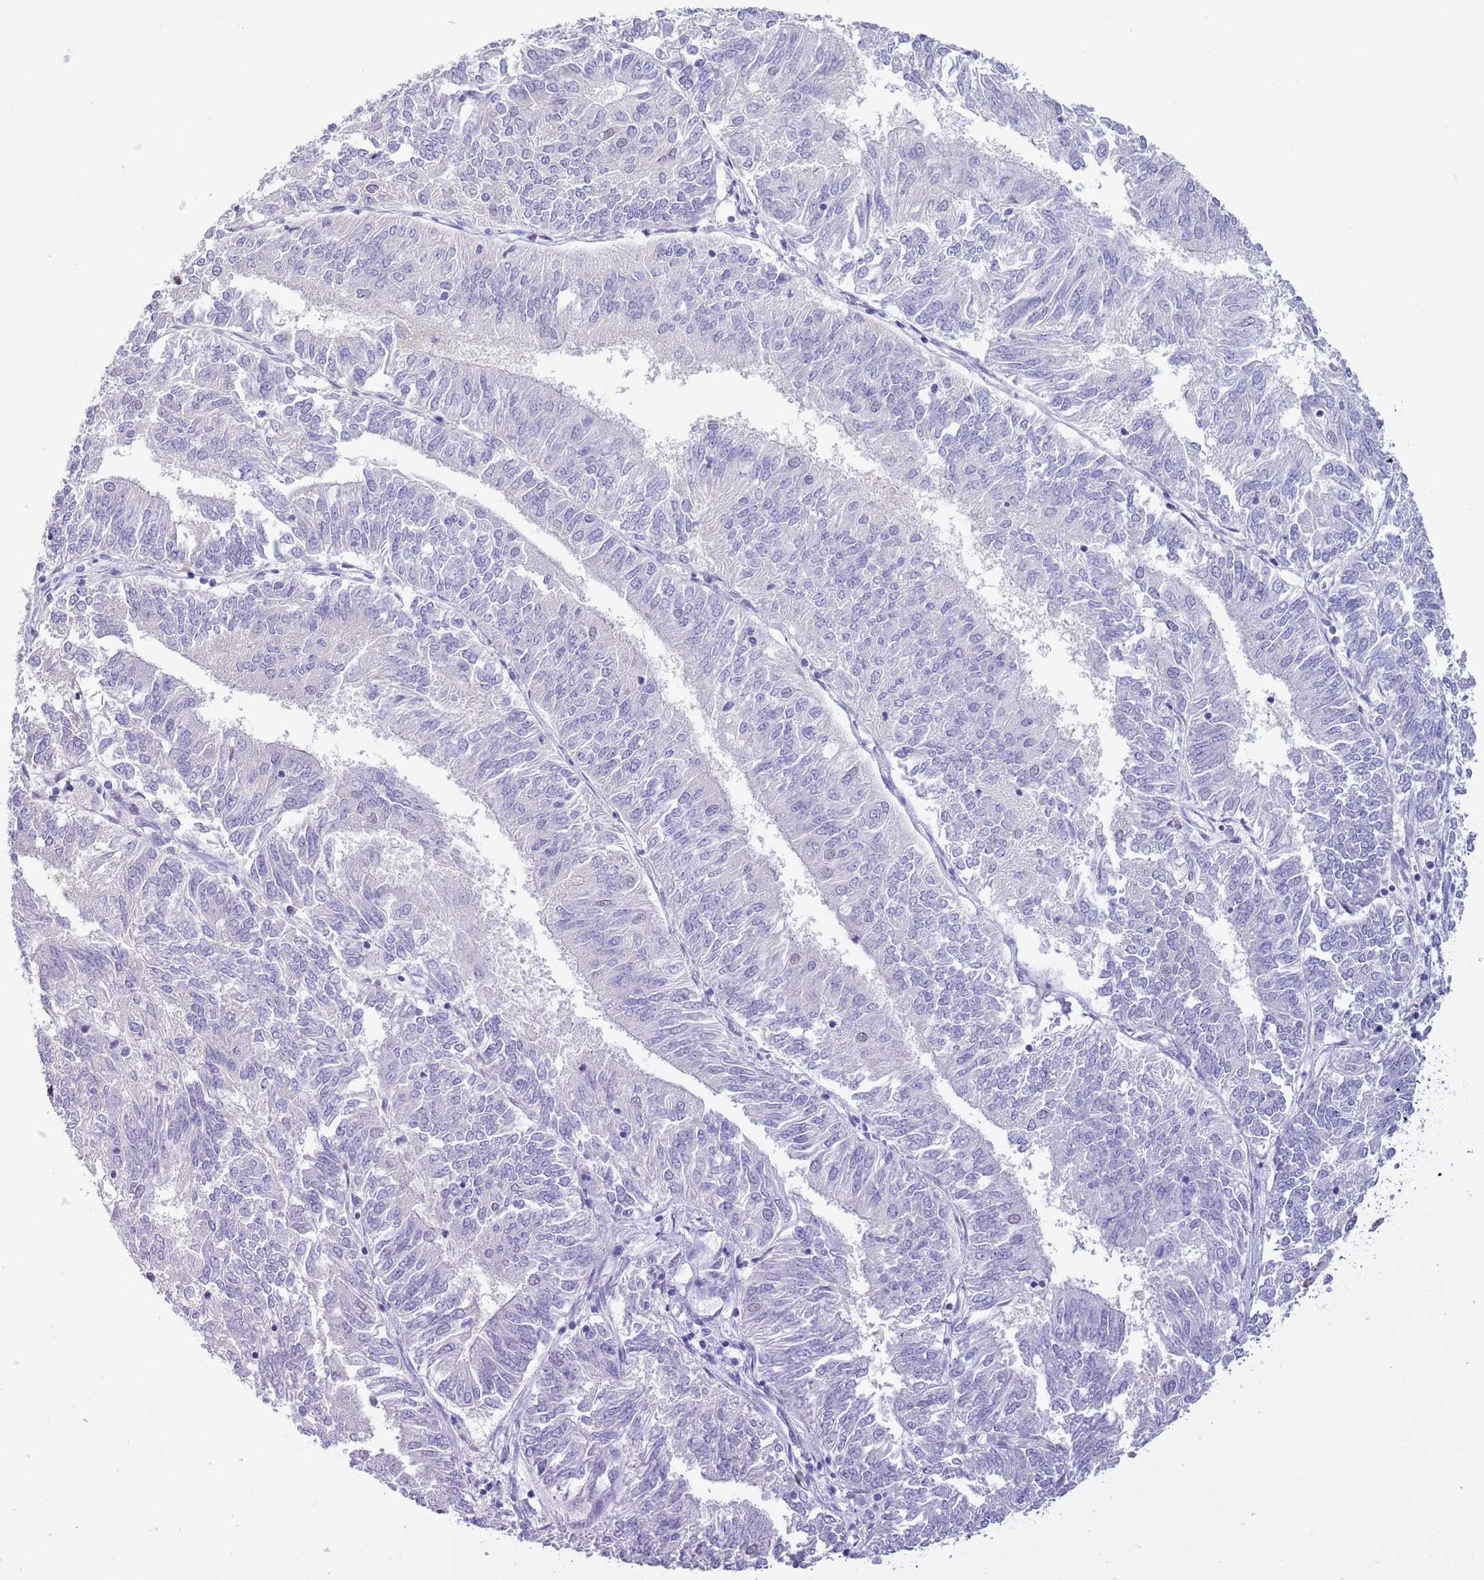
{"staining": {"intensity": "negative", "quantity": "none", "location": "none"}, "tissue": "endometrial cancer", "cell_type": "Tumor cells", "image_type": "cancer", "snomed": [{"axis": "morphology", "description": "Adenocarcinoma, NOS"}, {"axis": "topography", "description": "Endometrium"}], "caption": "Photomicrograph shows no protein expression in tumor cells of endometrial cancer tissue.", "gene": "PPP1R17", "patient": {"sex": "female", "age": 58}}